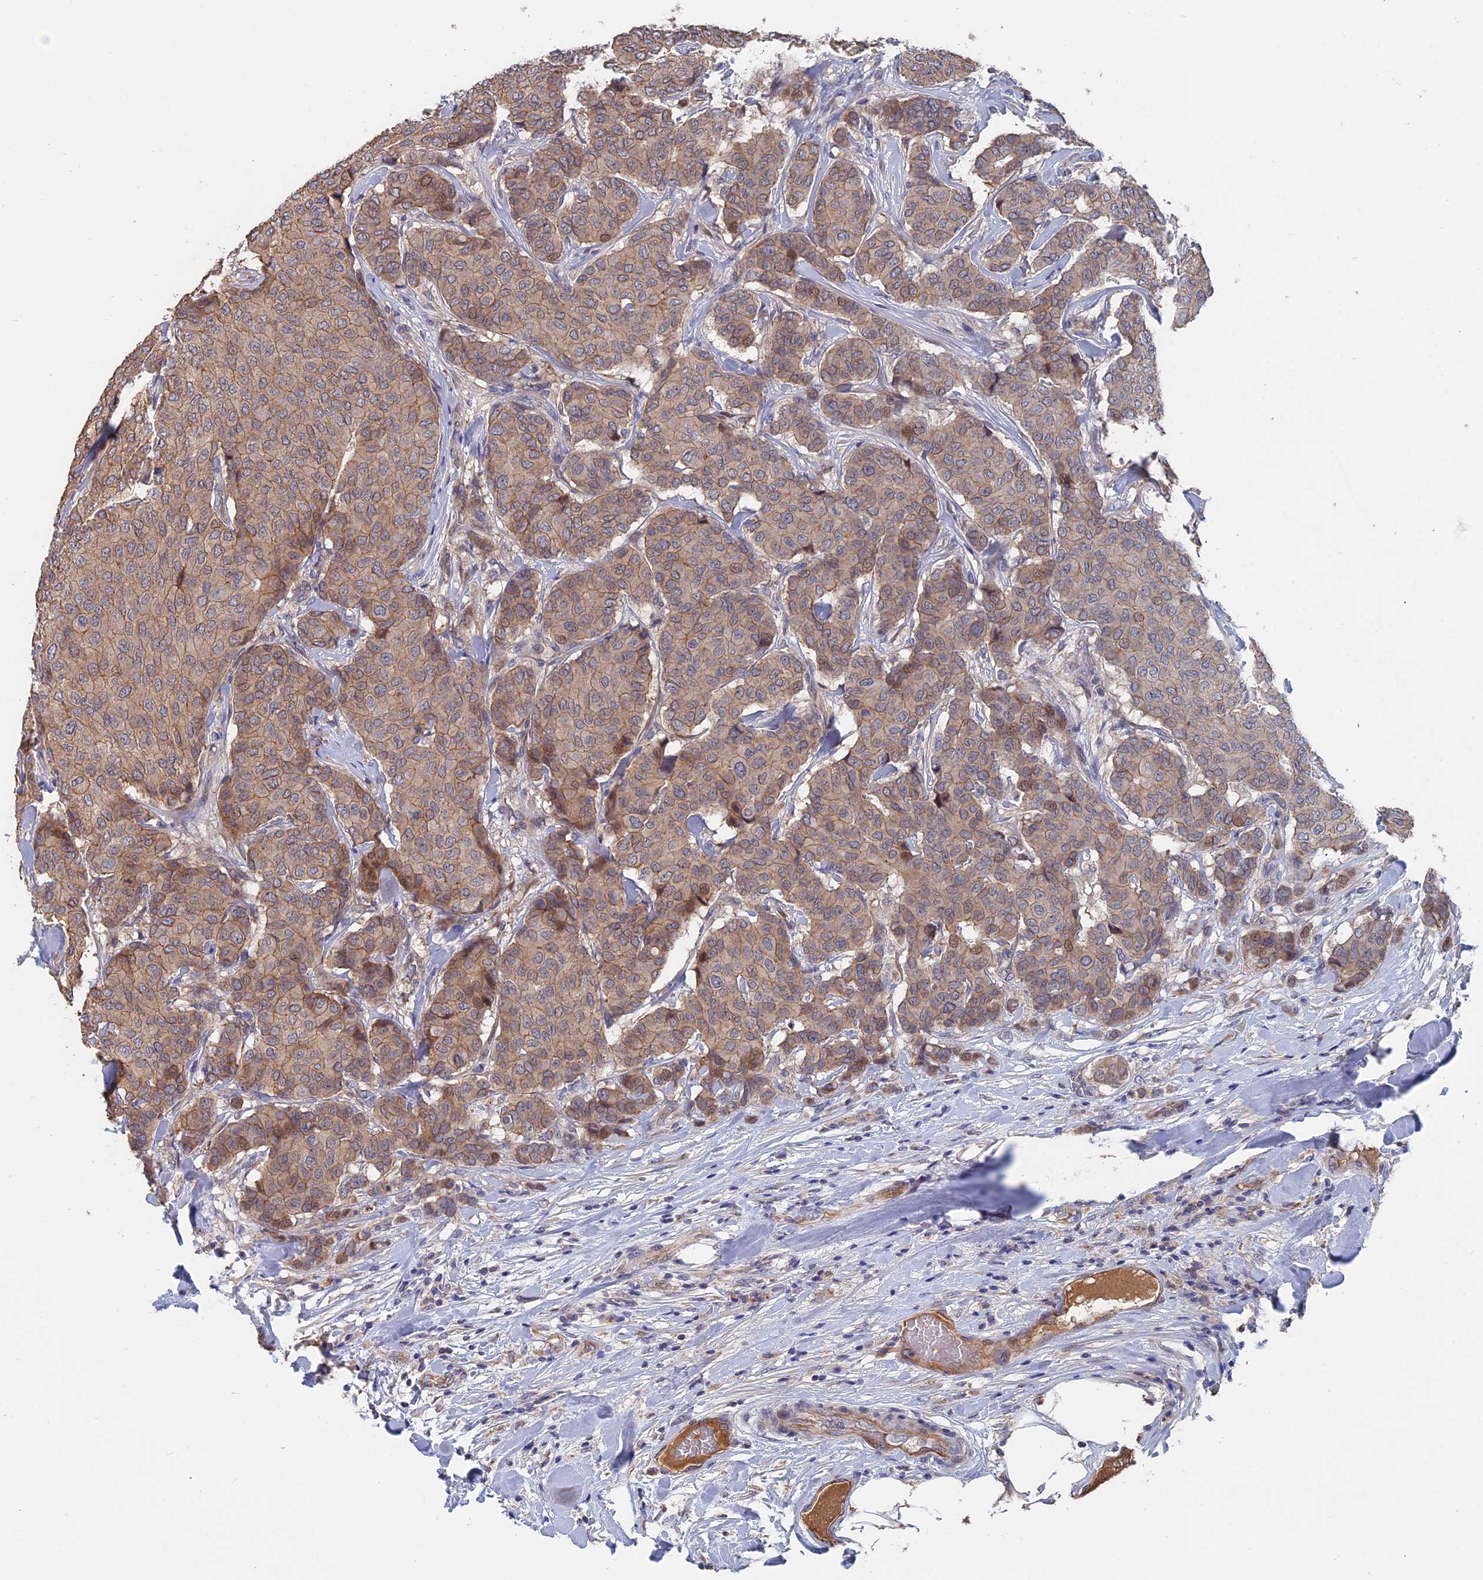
{"staining": {"intensity": "weak", "quantity": ">75%", "location": "cytoplasmic/membranous"}, "tissue": "breast cancer", "cell_type": "Tumor cells", "image_type": "cancer", "snomed": [{"axis": "morphology", "description": "Duct carcinoma"}, {"axis": "topography", "description": "Breast"}], "caption": "IHC of breast cancer demonstrates low levels of weak cytoplasmic/membranous staining in approximately >75% of tumor cells.", "gene": "SLC33A1", "patient": {"sex": "female", "age": 75}}